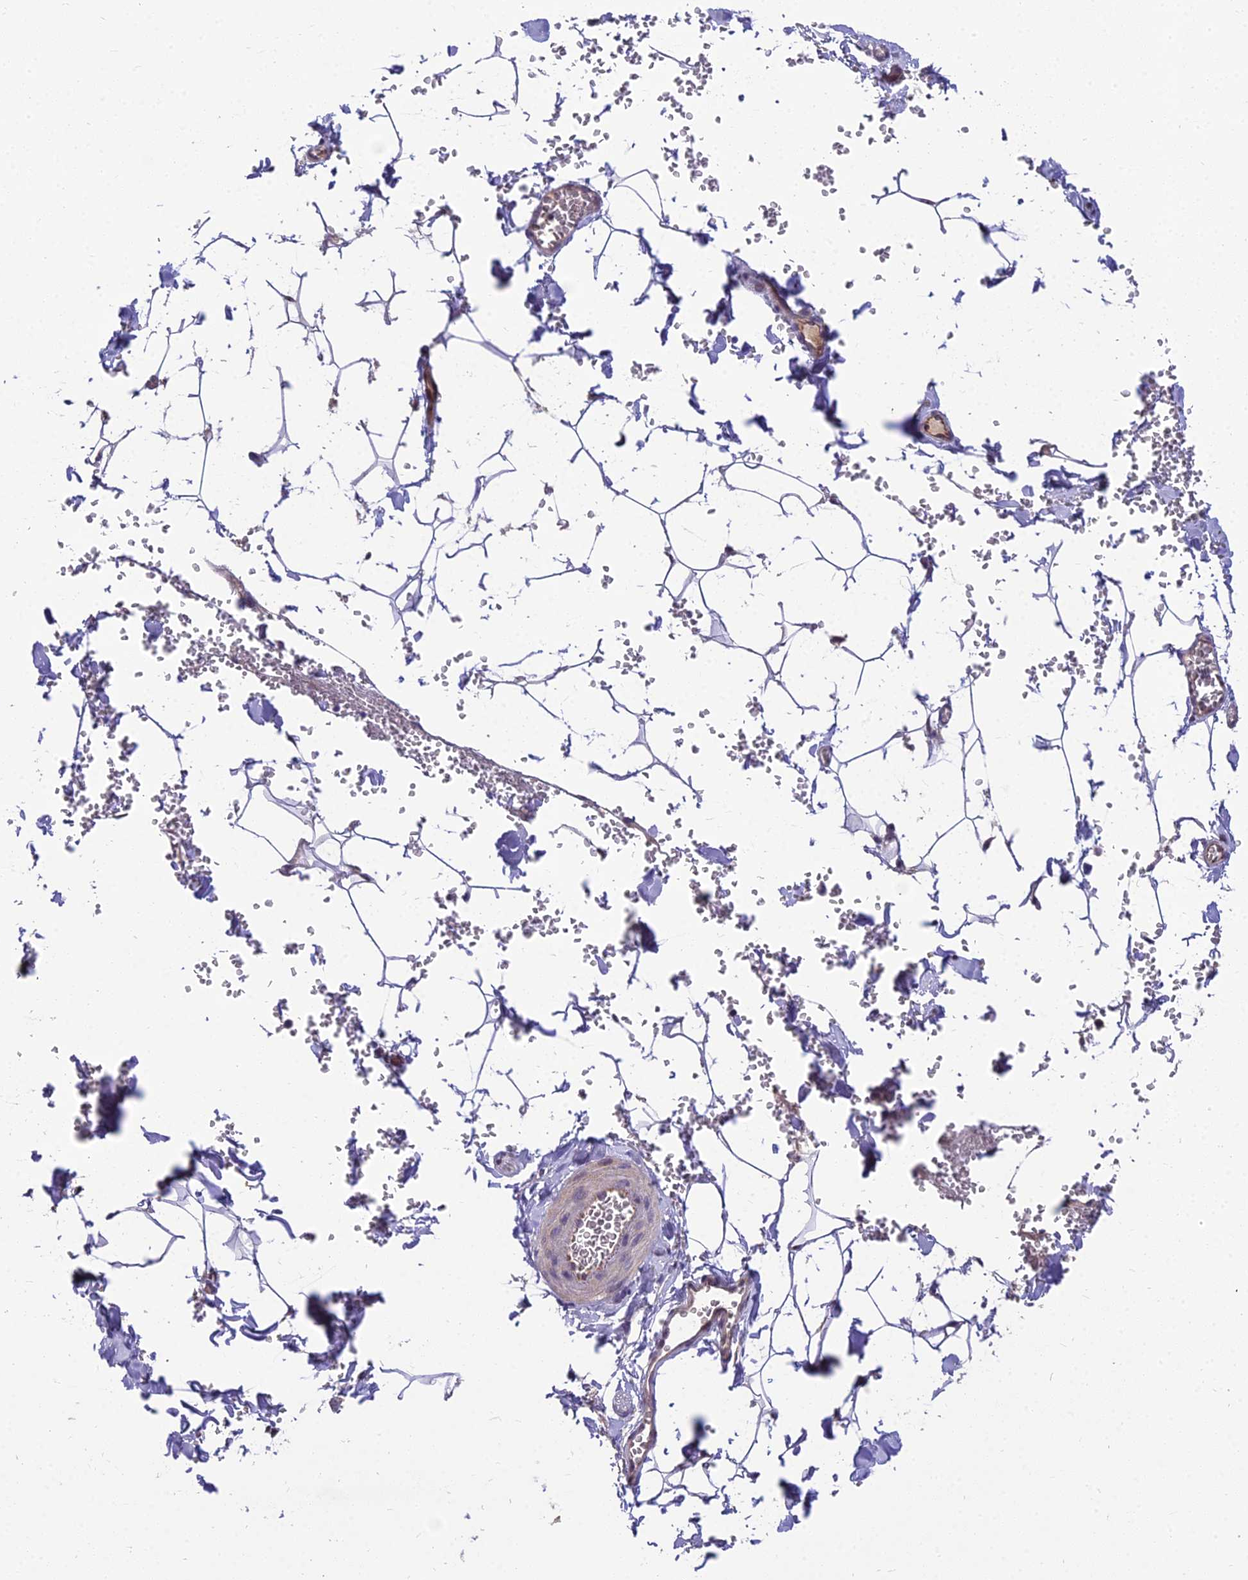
{"staining": {"intensity": "negative", "quantity": "none", "location": "none"}, "tissue": "adipose tissue", "cell_type": "Adipocytes", "image_type": "normal", "snomed": [{"axis": "morphology", "description": "Normal tissue, NOS"}, {"axis": "topography", "description": "Gallbladder"}, {"axis": "topography", "description": "Peripheral nerve tissue"}], "caption": "Immunohistochemistry (IHC) image of normal adipose tissue: adipose tissue stained with DAB (3,3'-diaminobenzidine) demonstrates no significant protein expression in adipocytes. The staining was performed using DAB to visualize the protein expression in brown, while the nuclei were stained in blue with hematoxylin (Magnification: 20x).", "gene": "ZNF333", "patient": {"sex": "male", "age": 38}}